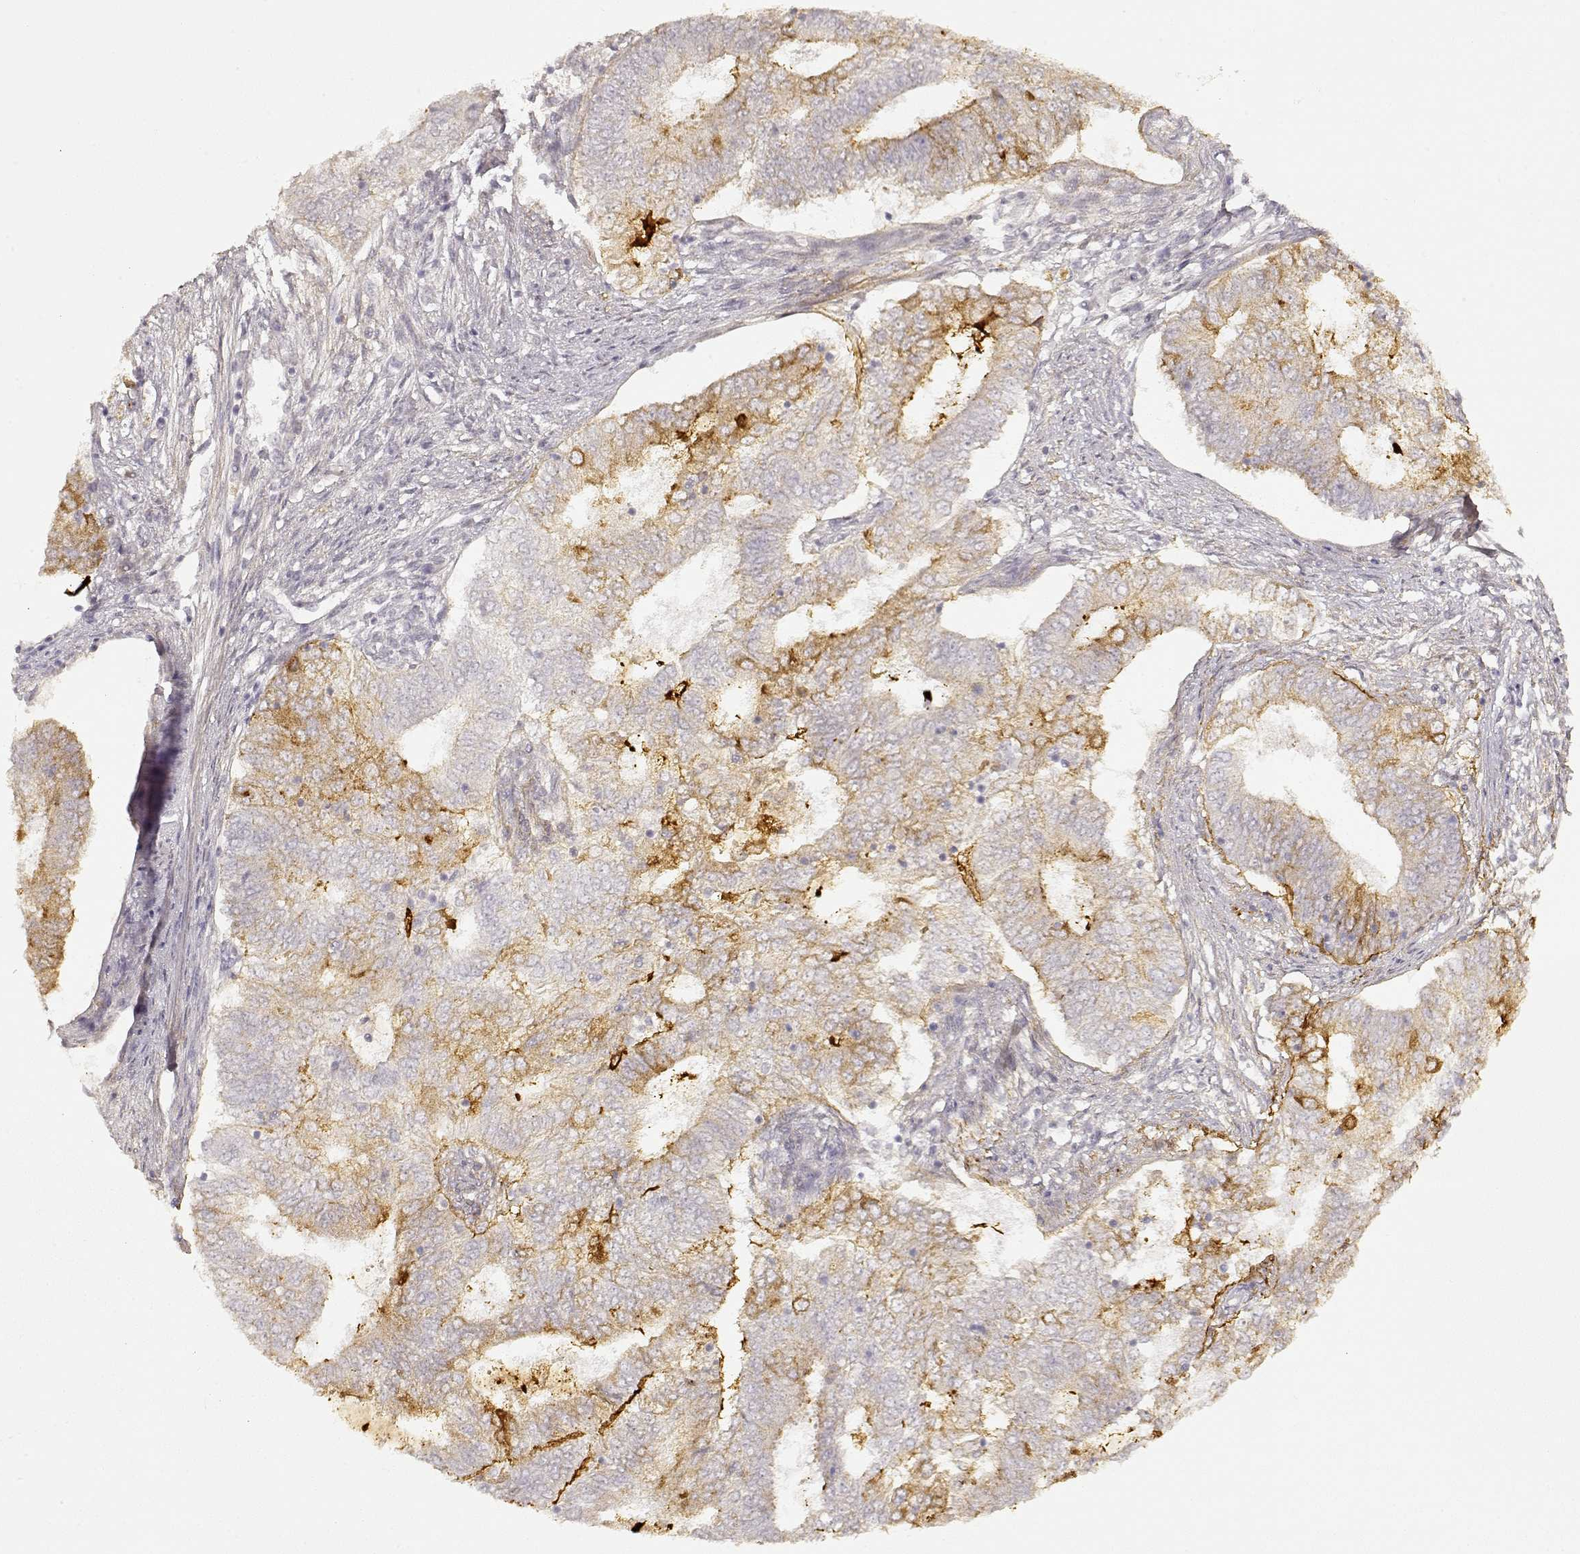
{"staining": {"intensity": "moderate", "quantity": "<25%", "location": "cytoplasmic/membranous"}, "tissue": "endometrial cancer", "cell_type": "Tumor cells", "image_type": "cancer", "snomed": [{"axis": "morphology", "description": "Adenocarcinoma, NOS"}, {"axis": "topography", "description": "Endometrium"}], "caption": "The micrograph displays staining of endometrial adenocarcinoma, revealing moderate cytoplasmic/membranous protein positivity (brown color) within tumor cells.", "gene": "LAMC2", "patient": {"sex": "female", "age": 62}}